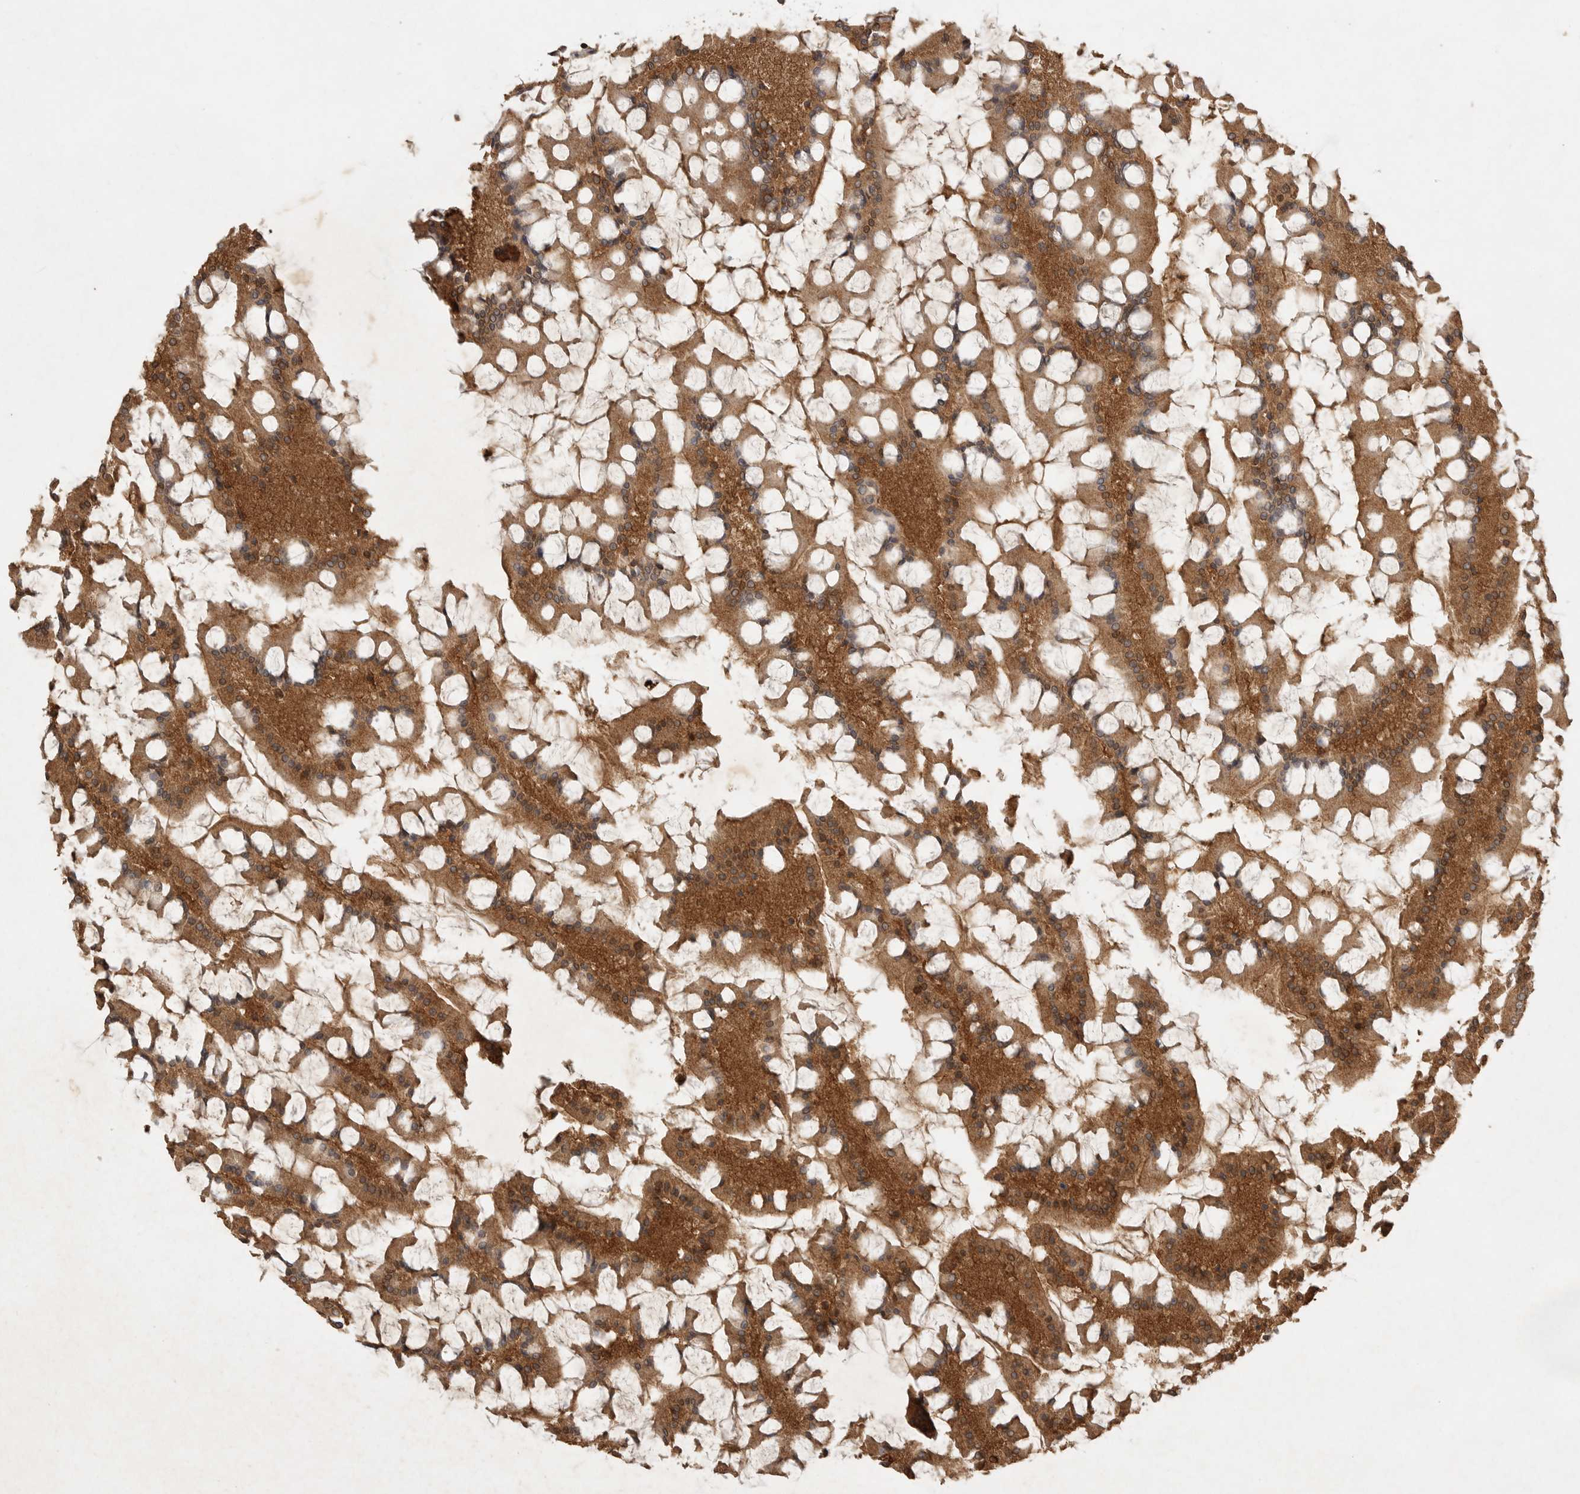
{"staining": {"intensity": "strong", "quantity": "25%-75%", "location": "cytoplasmic/membranous"}, "tissue": "small intestine", "cell_type": "Glandular cells", "image_type": "normal", "snomed": [{"axis": "morphology", "description": "Normal tissue, NOS"}, {"axis": "topography", "description": "Small intestine"}], "caption": "Immunohistochemistry (DAB) staining of benign small intestine shows strong cytoplasmic/membranous protein staining in approximately 25%-75% of glandular cells. The protein is shown in brown color, while the nuclei are stained blue.", "gene": "ICOSLG", "patient": {"sex": "male", "age": 41}}